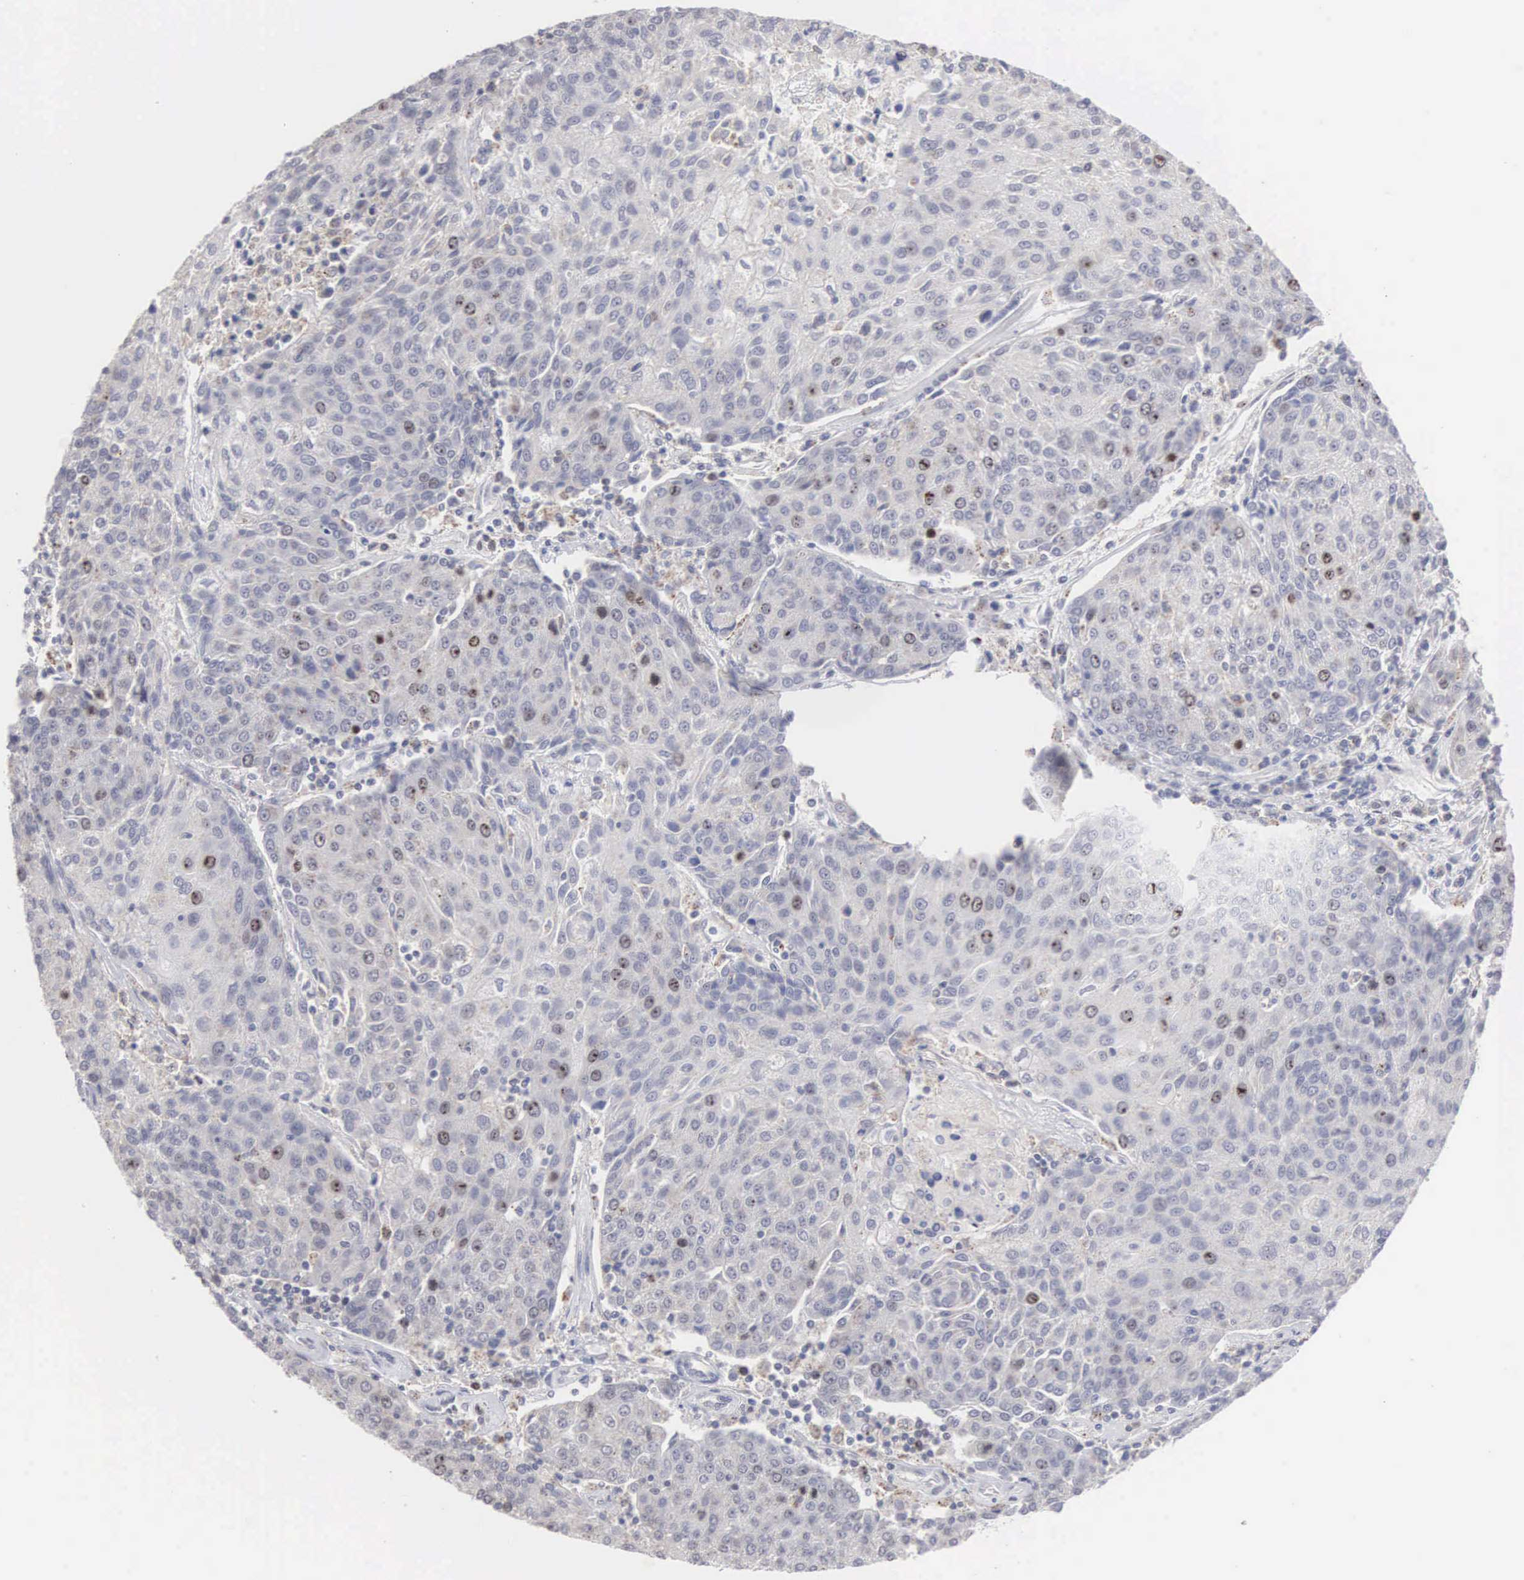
{"staining": {"intensity": "negative", "quantity": "none", "location": "none"}, "tissue": "urothelial cancer", "cell_type": "Tumor cells", "image_type": "cancer", "snomed": [{"axis": "morphology", "description": "Urothelial carcinoma, High grade"}, {"axis": "topography", "description": "Urinary bladder"}], "caption": "This is a image of immunohistochemistry (IHC) staining of urothelial cancer, which shows no staining in tumor cells. (DAB IHC with hematoxylin counter stain).", "gene": "KDM6A", "patient": {"sex": "female", "age": 85}}